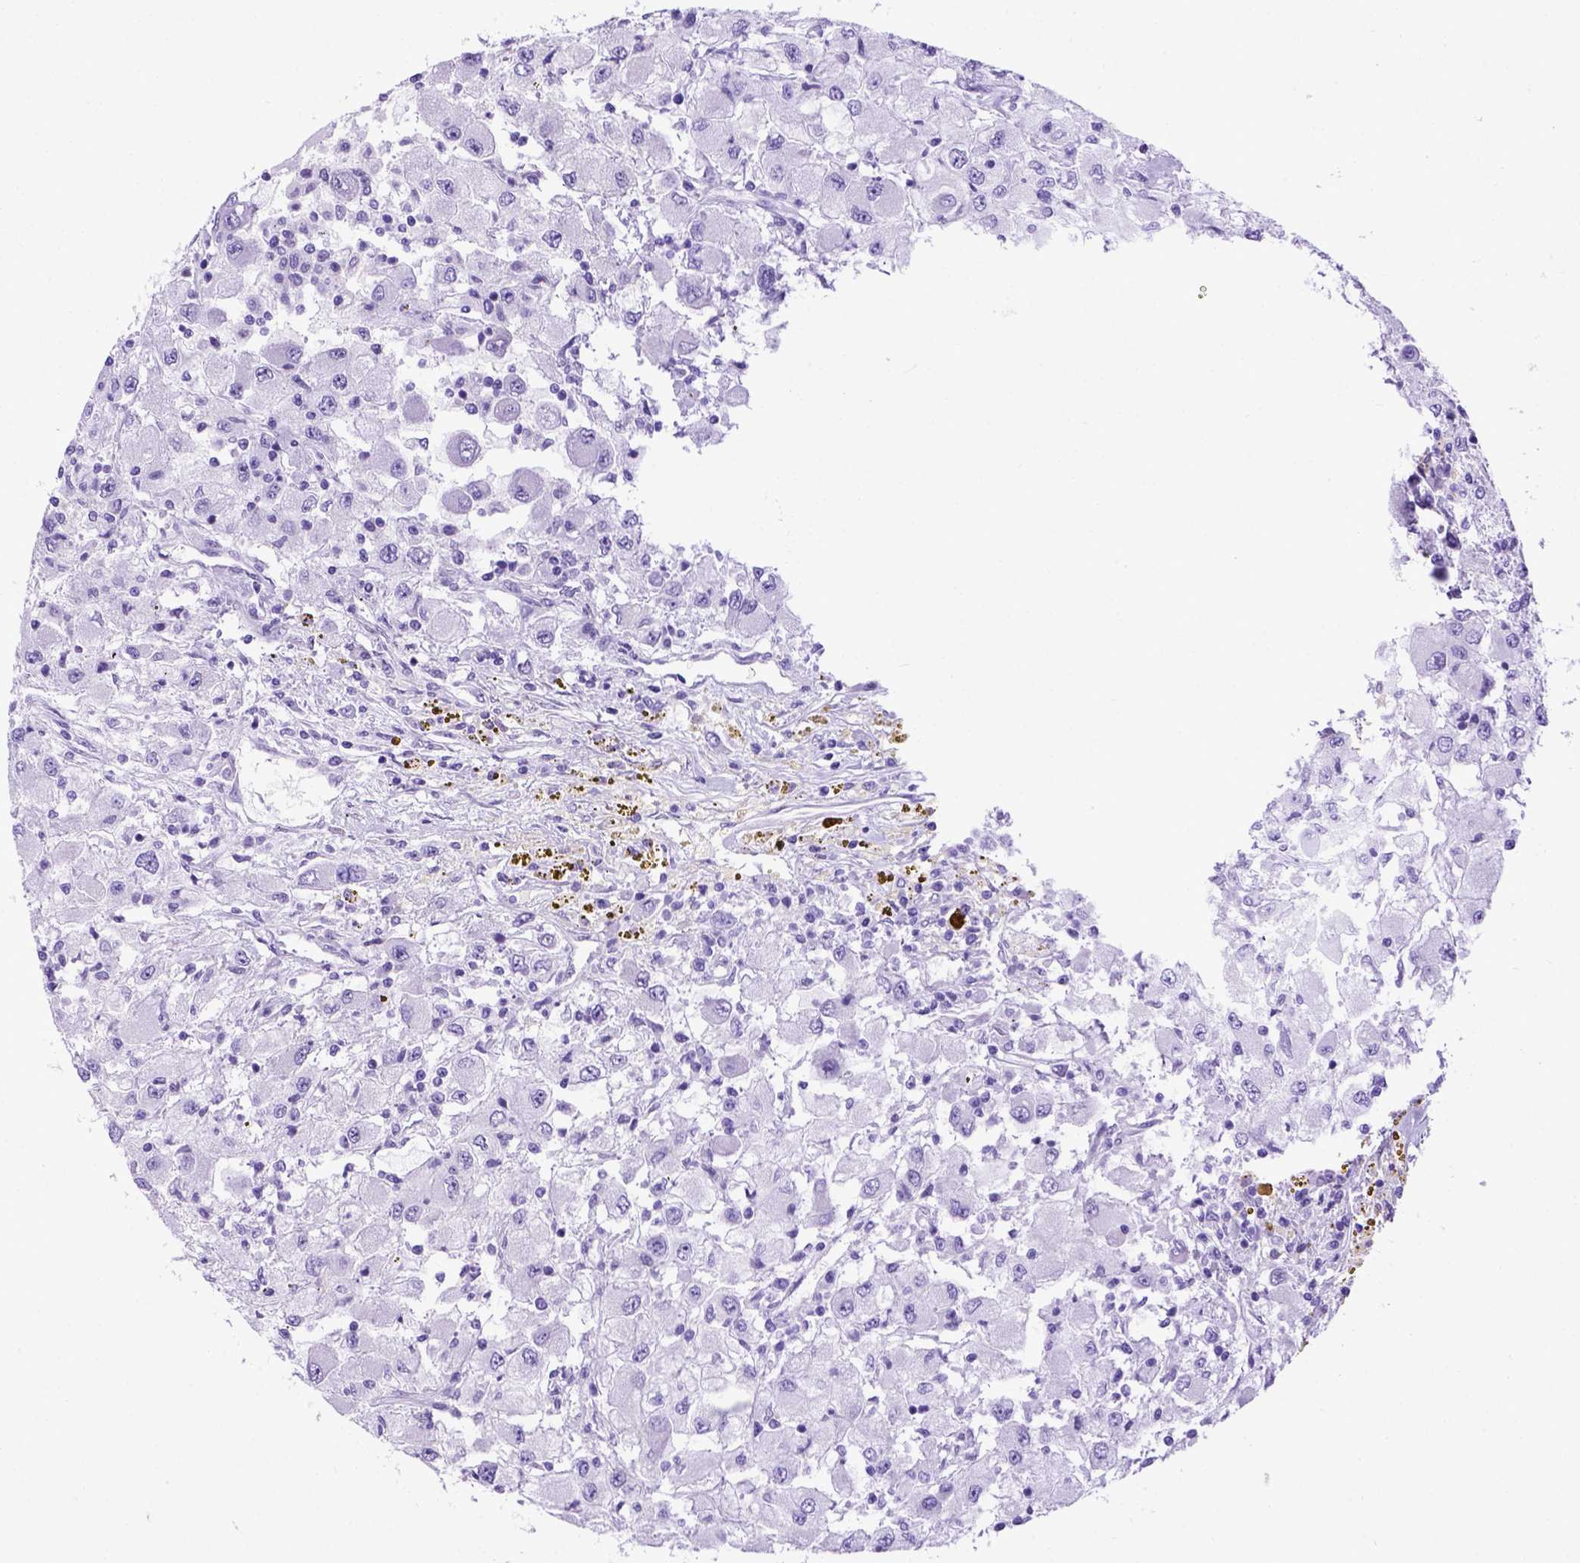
{"staining": {"intensity": "negative", "quantity": "none", "location": "none"}, "tissue": "renal cancer", "cell_type": "Tumor cells", "image_type": "cancer", "snomed": [{"axis": "morphology", "description": "Adenocarcinoma, NOS"}, {"axis": "topography", "description": "Kidney"}], "caption": "Immunohistochemistry of human adenocarcinoma (renal) reveals no expression in tumor cells.", "gene": "ADAM12", "patient": {"sex": "female", "age": 67}}